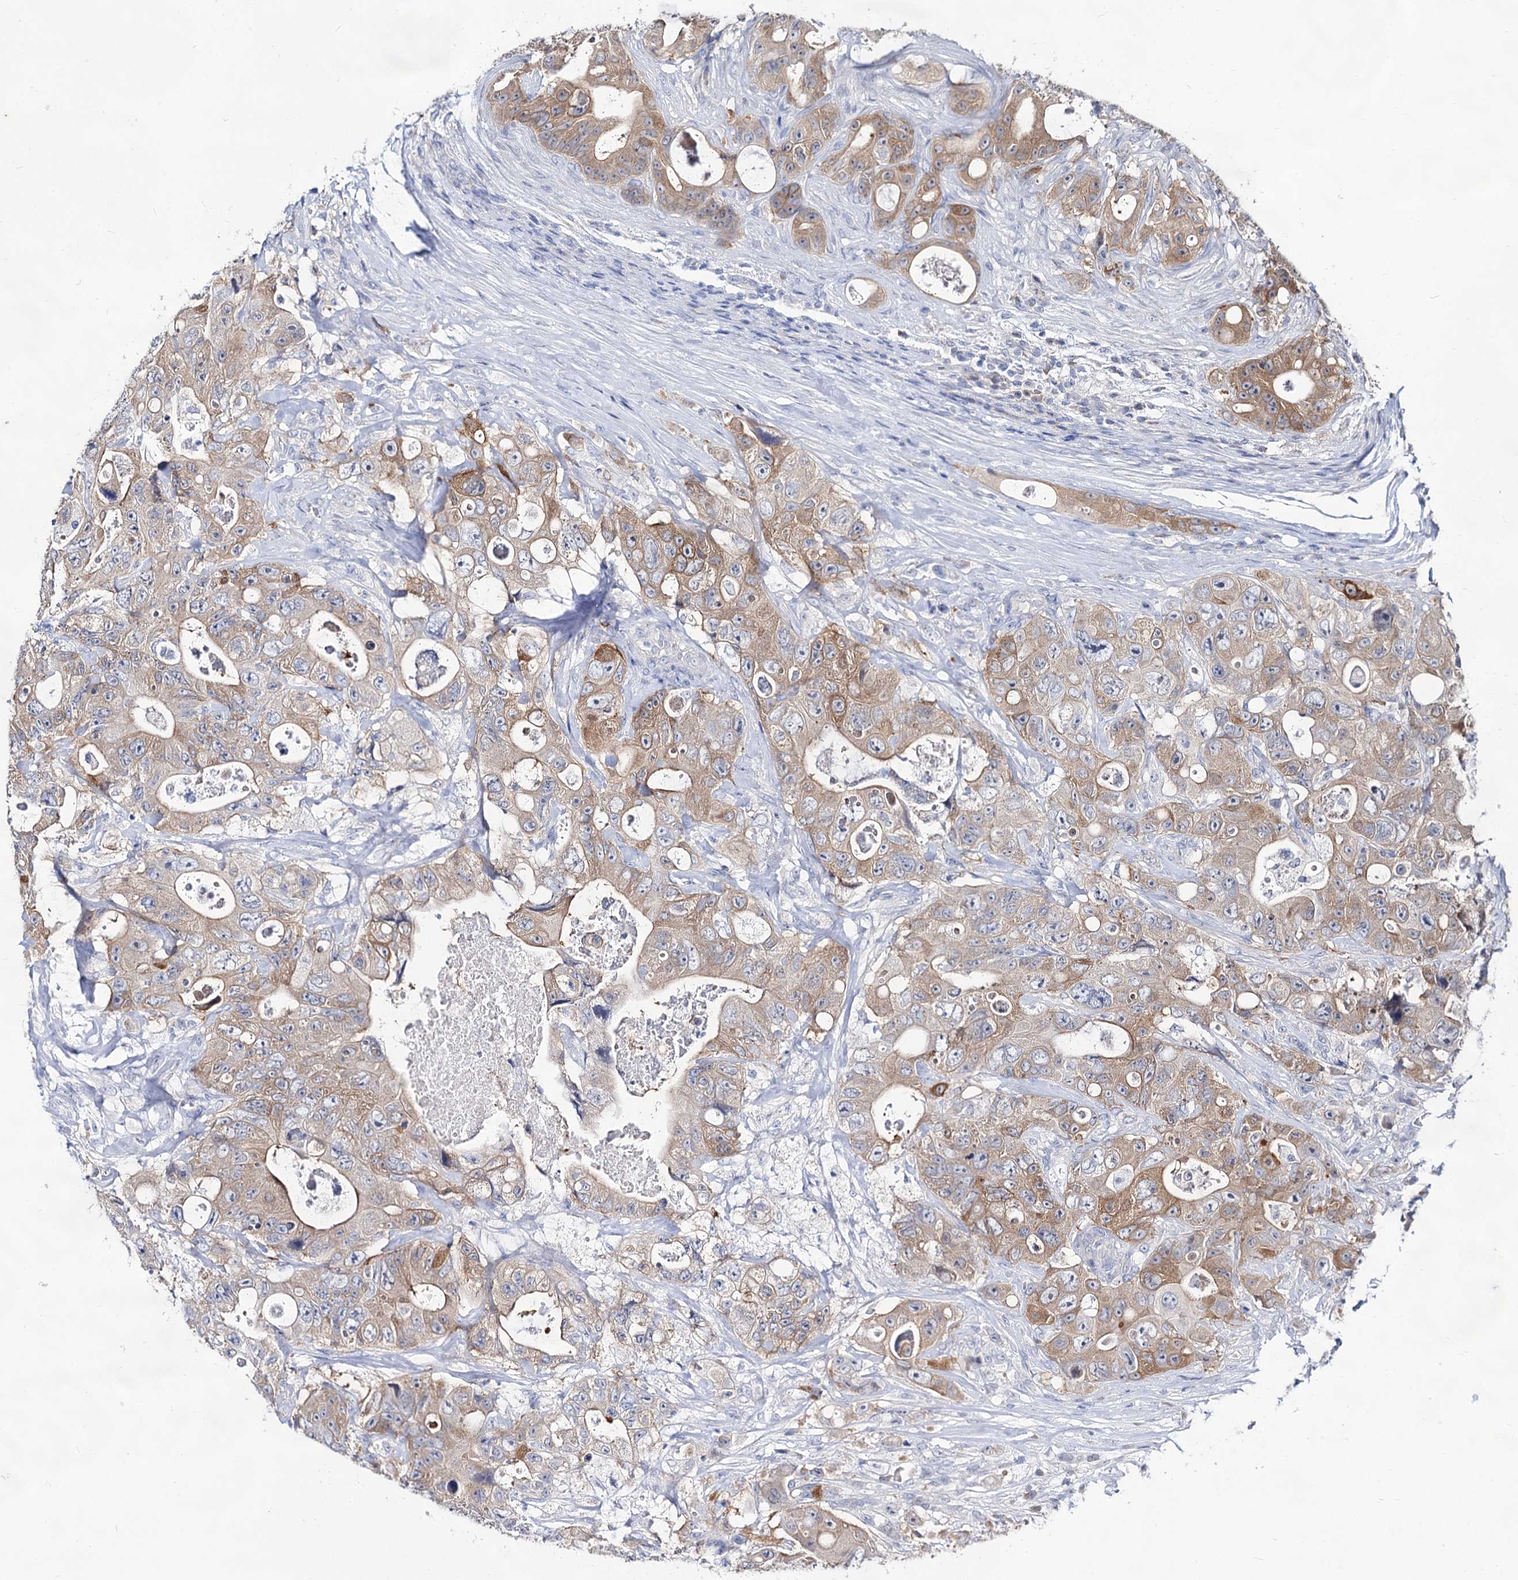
{"staining": {"intensity": "moderate", "quantity": "25%-75%", "location": "cytoplasmic/membranous"}, "tissue": "colorectal cancer", "cell_type": "Tumor cells", "image_type": "cancer", "snomed": [{"axis": "morphology", "description": "Adenocarcinoma, NOS"}, {"axis": "topography", "description": "Colon"}], "caption": "Immunohistochemical staining of human colorectal cancer exhibits medium levels of moderate cytoplasmic/membranous protein expression in approximately 25%-75% of tumor cells. The protein of interest is stained brown, and the nuclei are stained in blue (DAB (3,3'-diaminobenzidine) IHC with brightfield microscopy, high magnification).", "gene": "ARFIP2", "patient": {"sex": "female", "age": 46}}